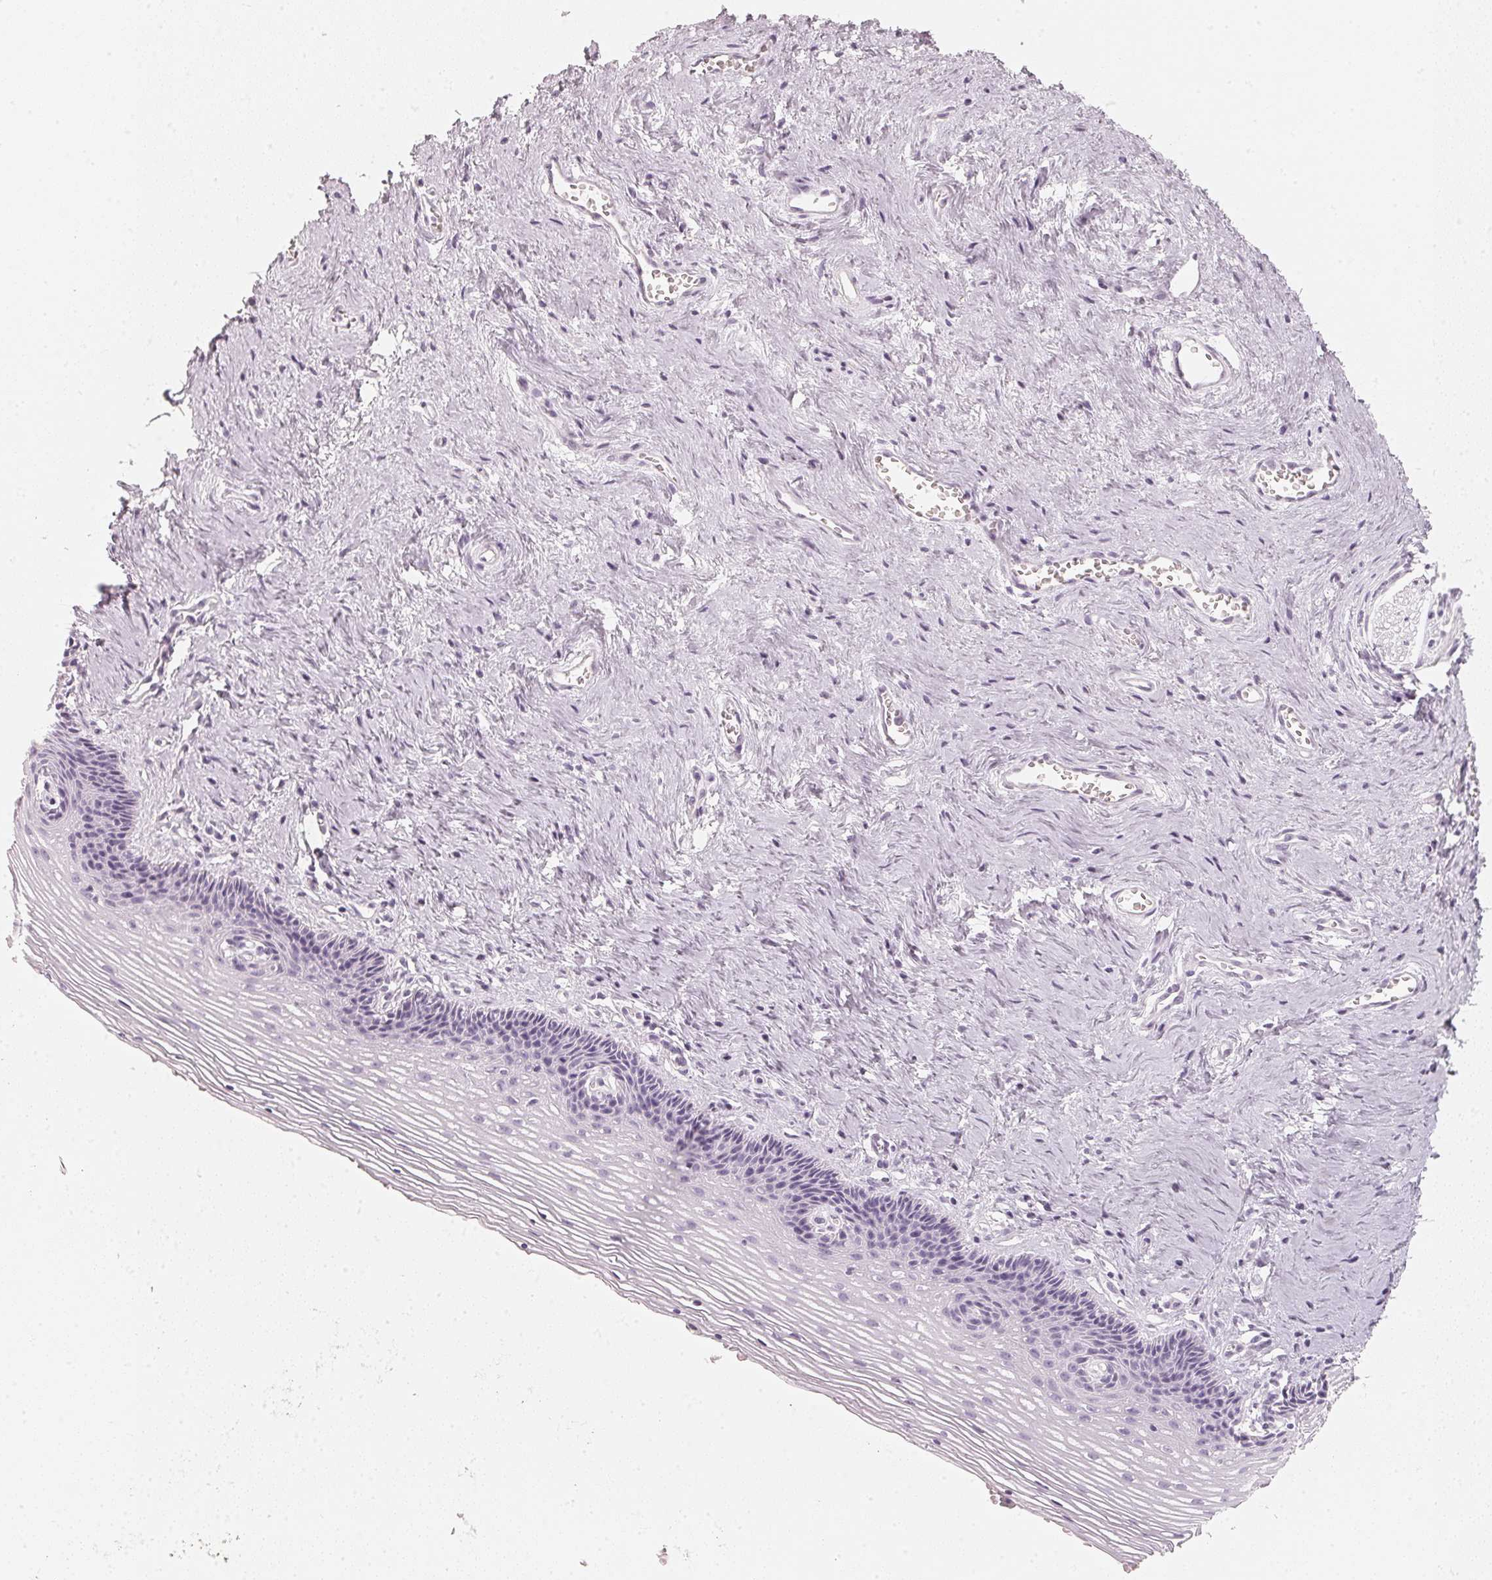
{"staining": {"intensity": "negative", "quantity": "none", "location": "none"}, "tissue": "vagina", "cell_type": "Squamous epithelial cells", "image_type": "normal", "snomed": [{"axis": "morphology", "description": "Normal tissue, NOS"}, {"axis": "topography", "description": "Vagina"}, {"axis": "topography", "description": "Cervix"}], "caption": "Squamous epithelial cells show no significant staining in benign vagina.", "gene": "SLC22A8", "patient": {"sex": "female", "age": 37}}